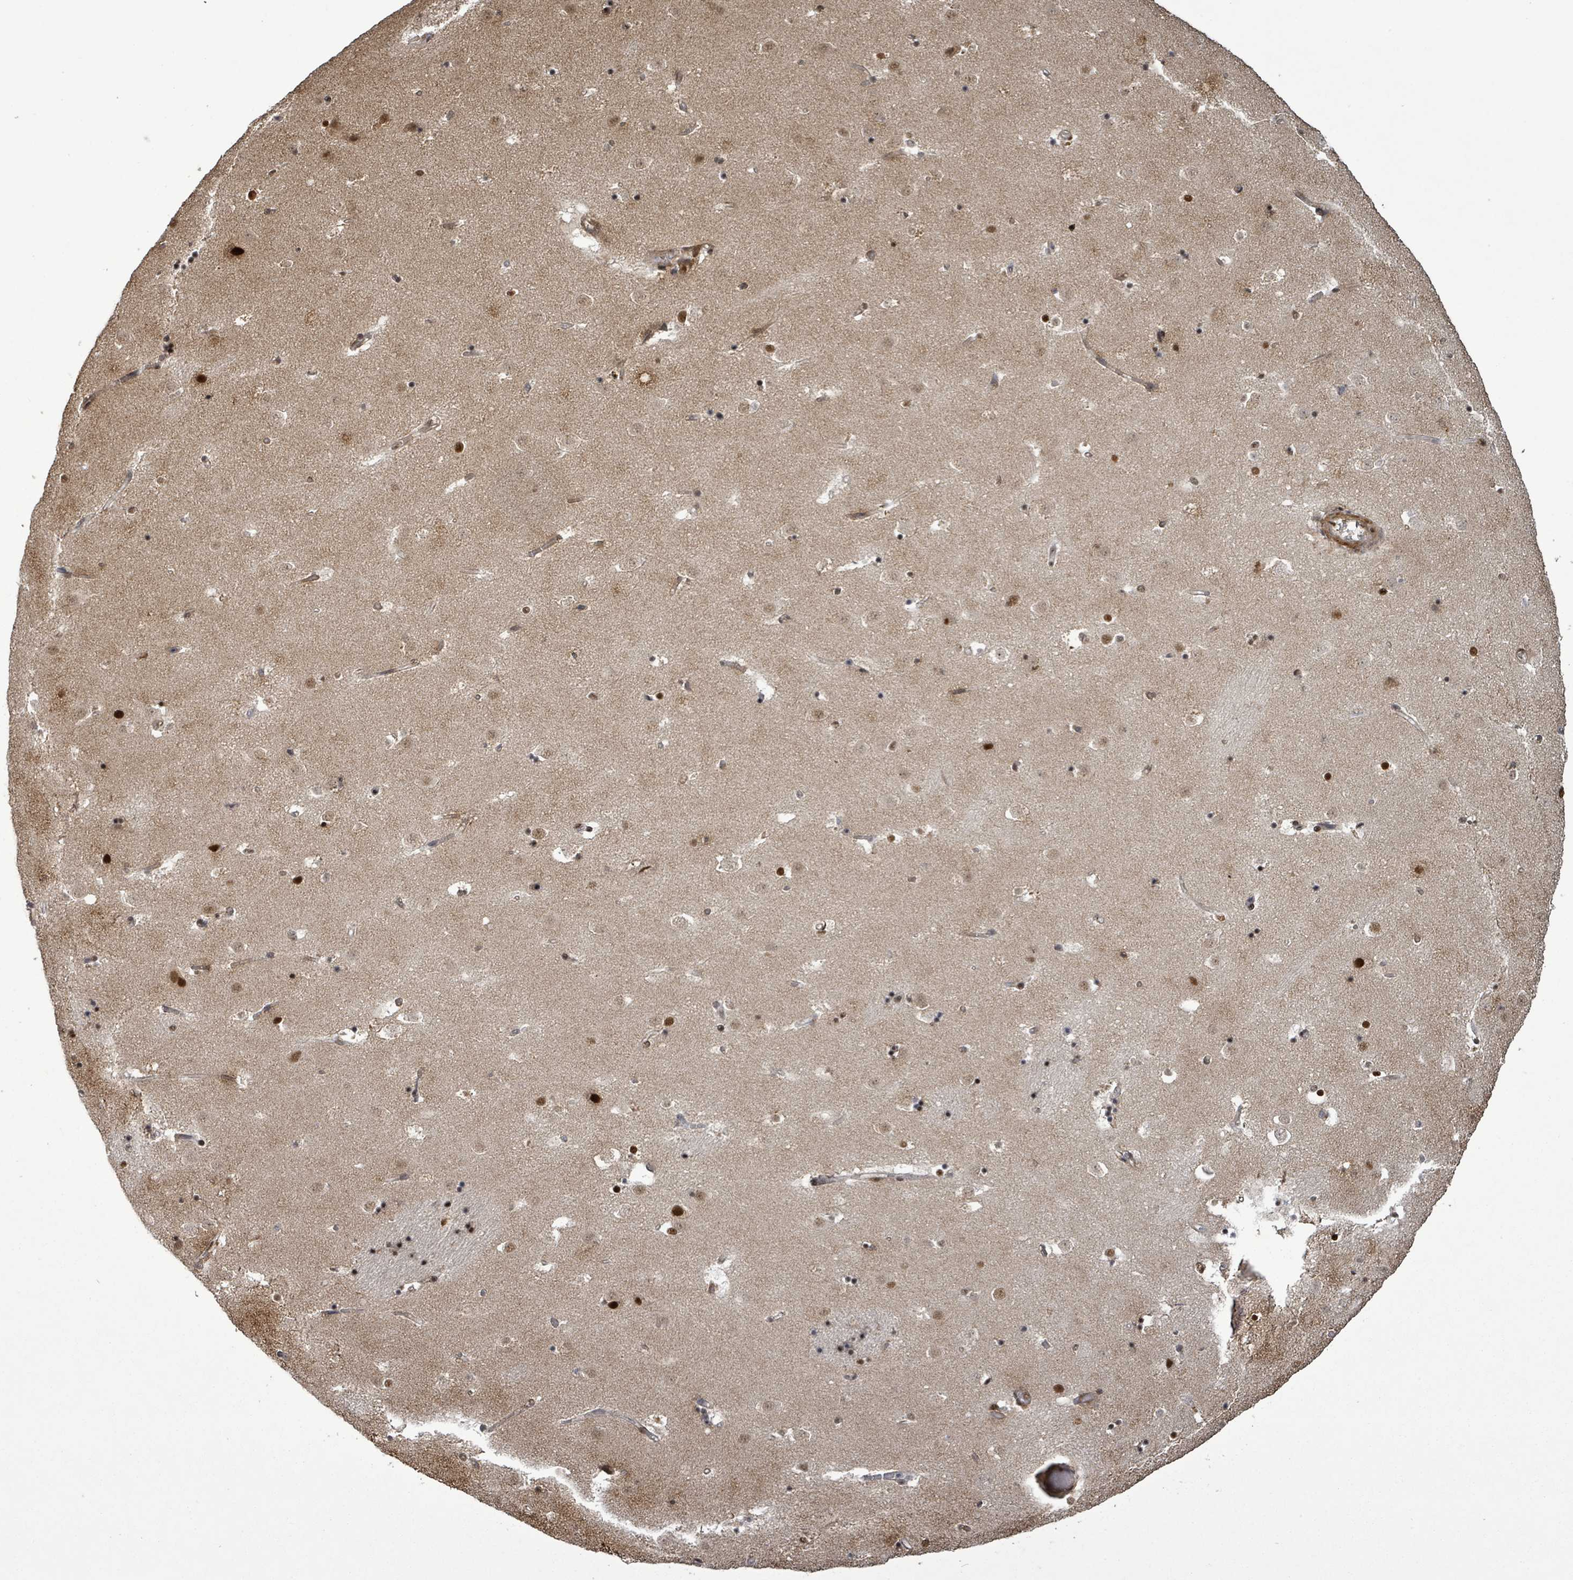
{"staining": {"intensity": "moderate", "quantity": "<25%", "location": "nuclear"}, "tissue": "caudate", "cell_type": "Glial cells", "image_type": "normal", "snomed": [{"axis": "morphology", "description": "Normal tissue, NOS"}, {"axis": "topography", "description": "Lateral ventricle wall"}], "caption": "Benign caudate exhibits moderate nuclear staining in about <25% of glial cells (Brightfield microscopy of DAB IHC at high magnification)..", "gene": "PATZ1", "patient": {"sex": "male", "age": 58}}